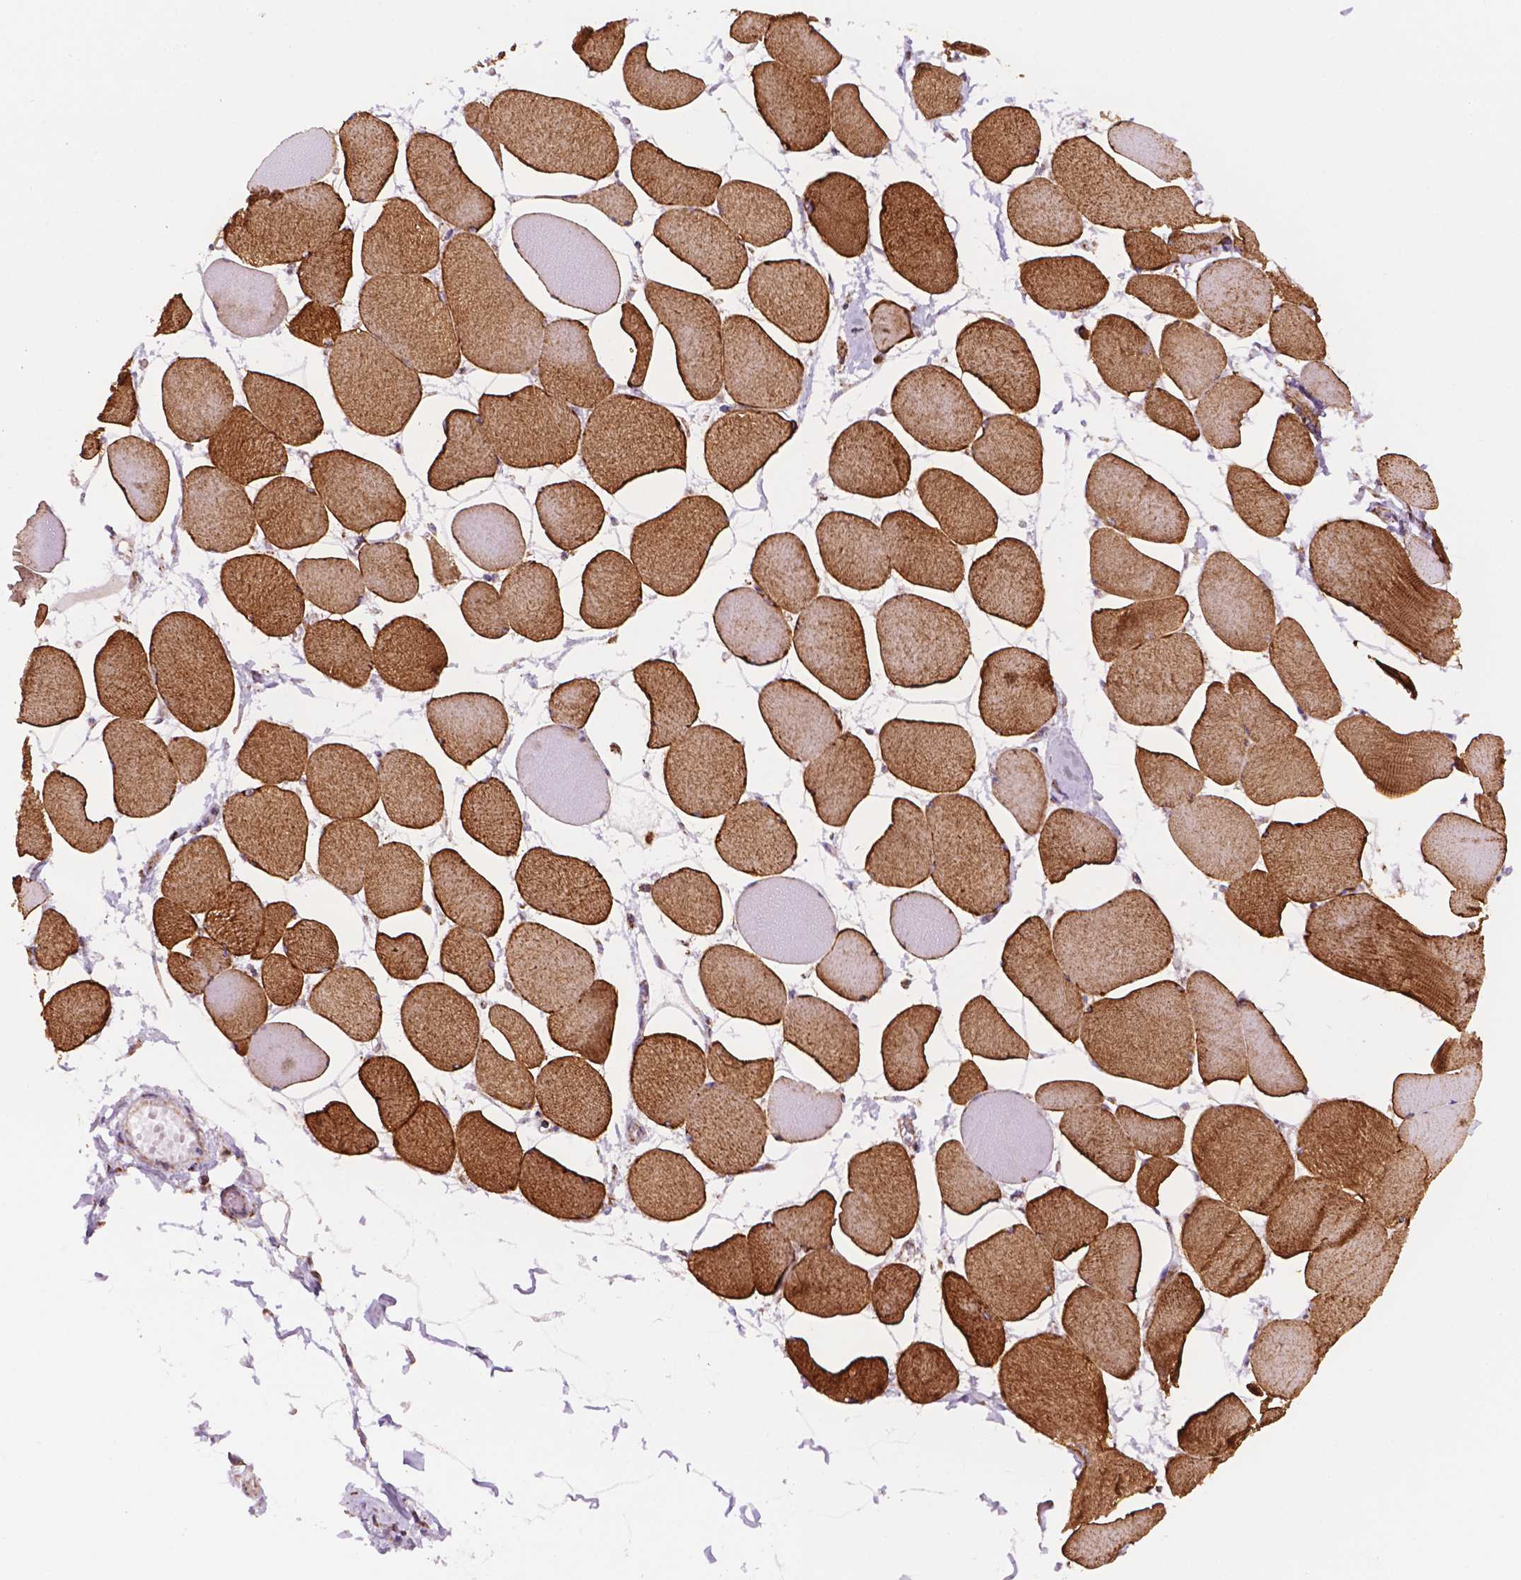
{"staining": {"intensity": "moderate", "quantity": ">75%", "location": "cytoplasmic/membranous"}, "tissue": "skeletal muscle", "cell_type": "Myocytes", "image_type": "normal", "snomed": [{"axis": "morphology", "description": "Normal tissue, NOS"}, {"axis": "topography", "description": "Skeletal muscle"}], "caption": "Protein expression analysis of benign human skeletal muscle reveals moderate cytoplasmic/membranous expression in about >75% of myocytes. (DAB = brown stain, brightfield microscopy at high magnification).", "gene": "GEMIN4", "patient": {"sex": "female", "age": 75}}